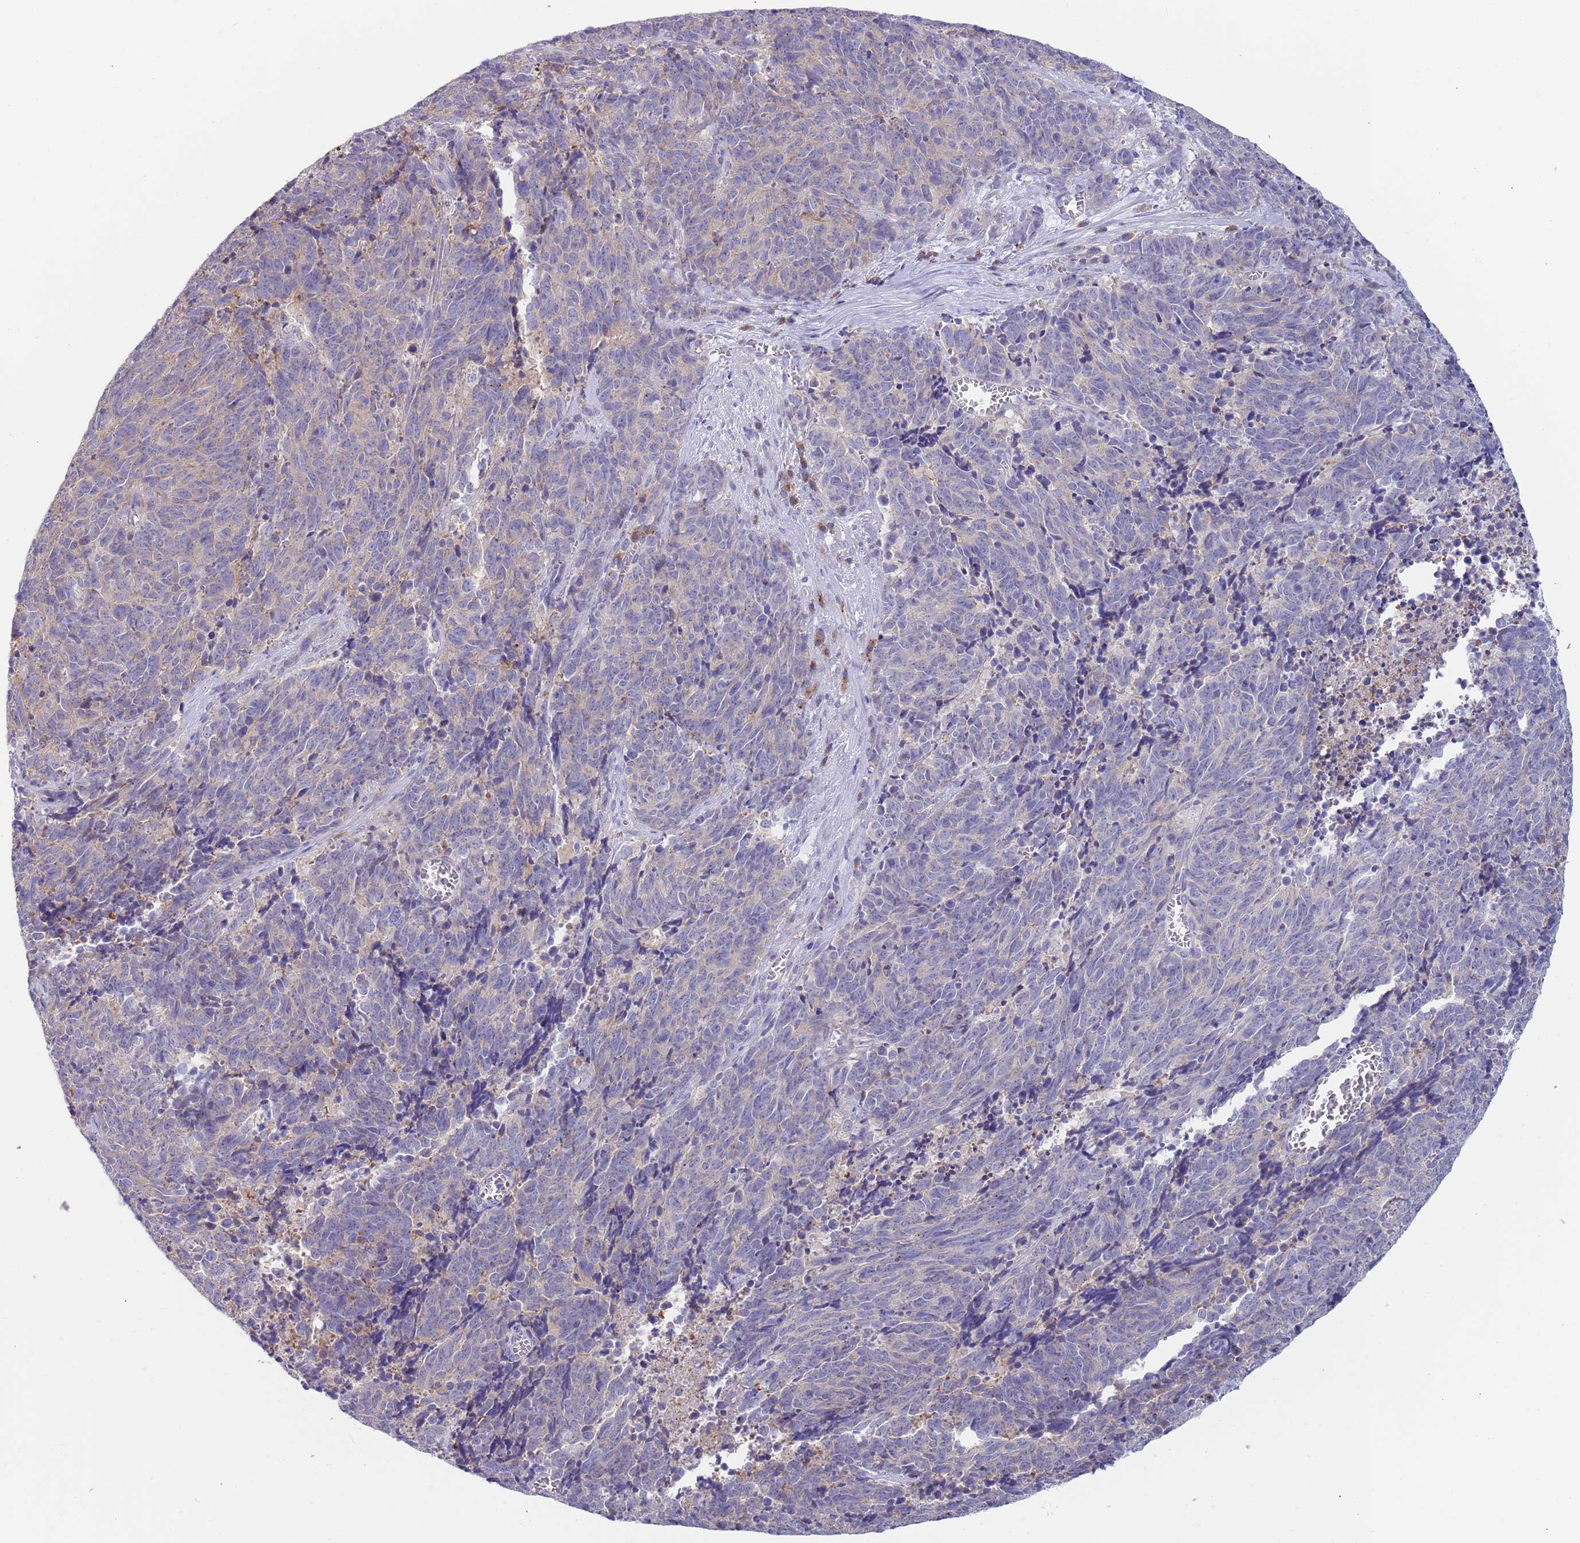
{"staining": {"intensity": "negative", "quantity": "none", "location": "none"}, "tissue": "cervical cancer", "cell_type": "Tumor cells", "image_type": "cancer", "snomed": [{"axis": "morphology", "description": "Squamous cell carcinoma, NOS"}, {"axis": "topography", "description": "Cervix"}], "caption": "Immunohistochemistry (IHC) micrograph of human cervical cancer stained for a protein (brown), which demonstrates no positivity in tumor cells.", "gene": "TYW1", "patient": {"sex": "female", "age": 29}}